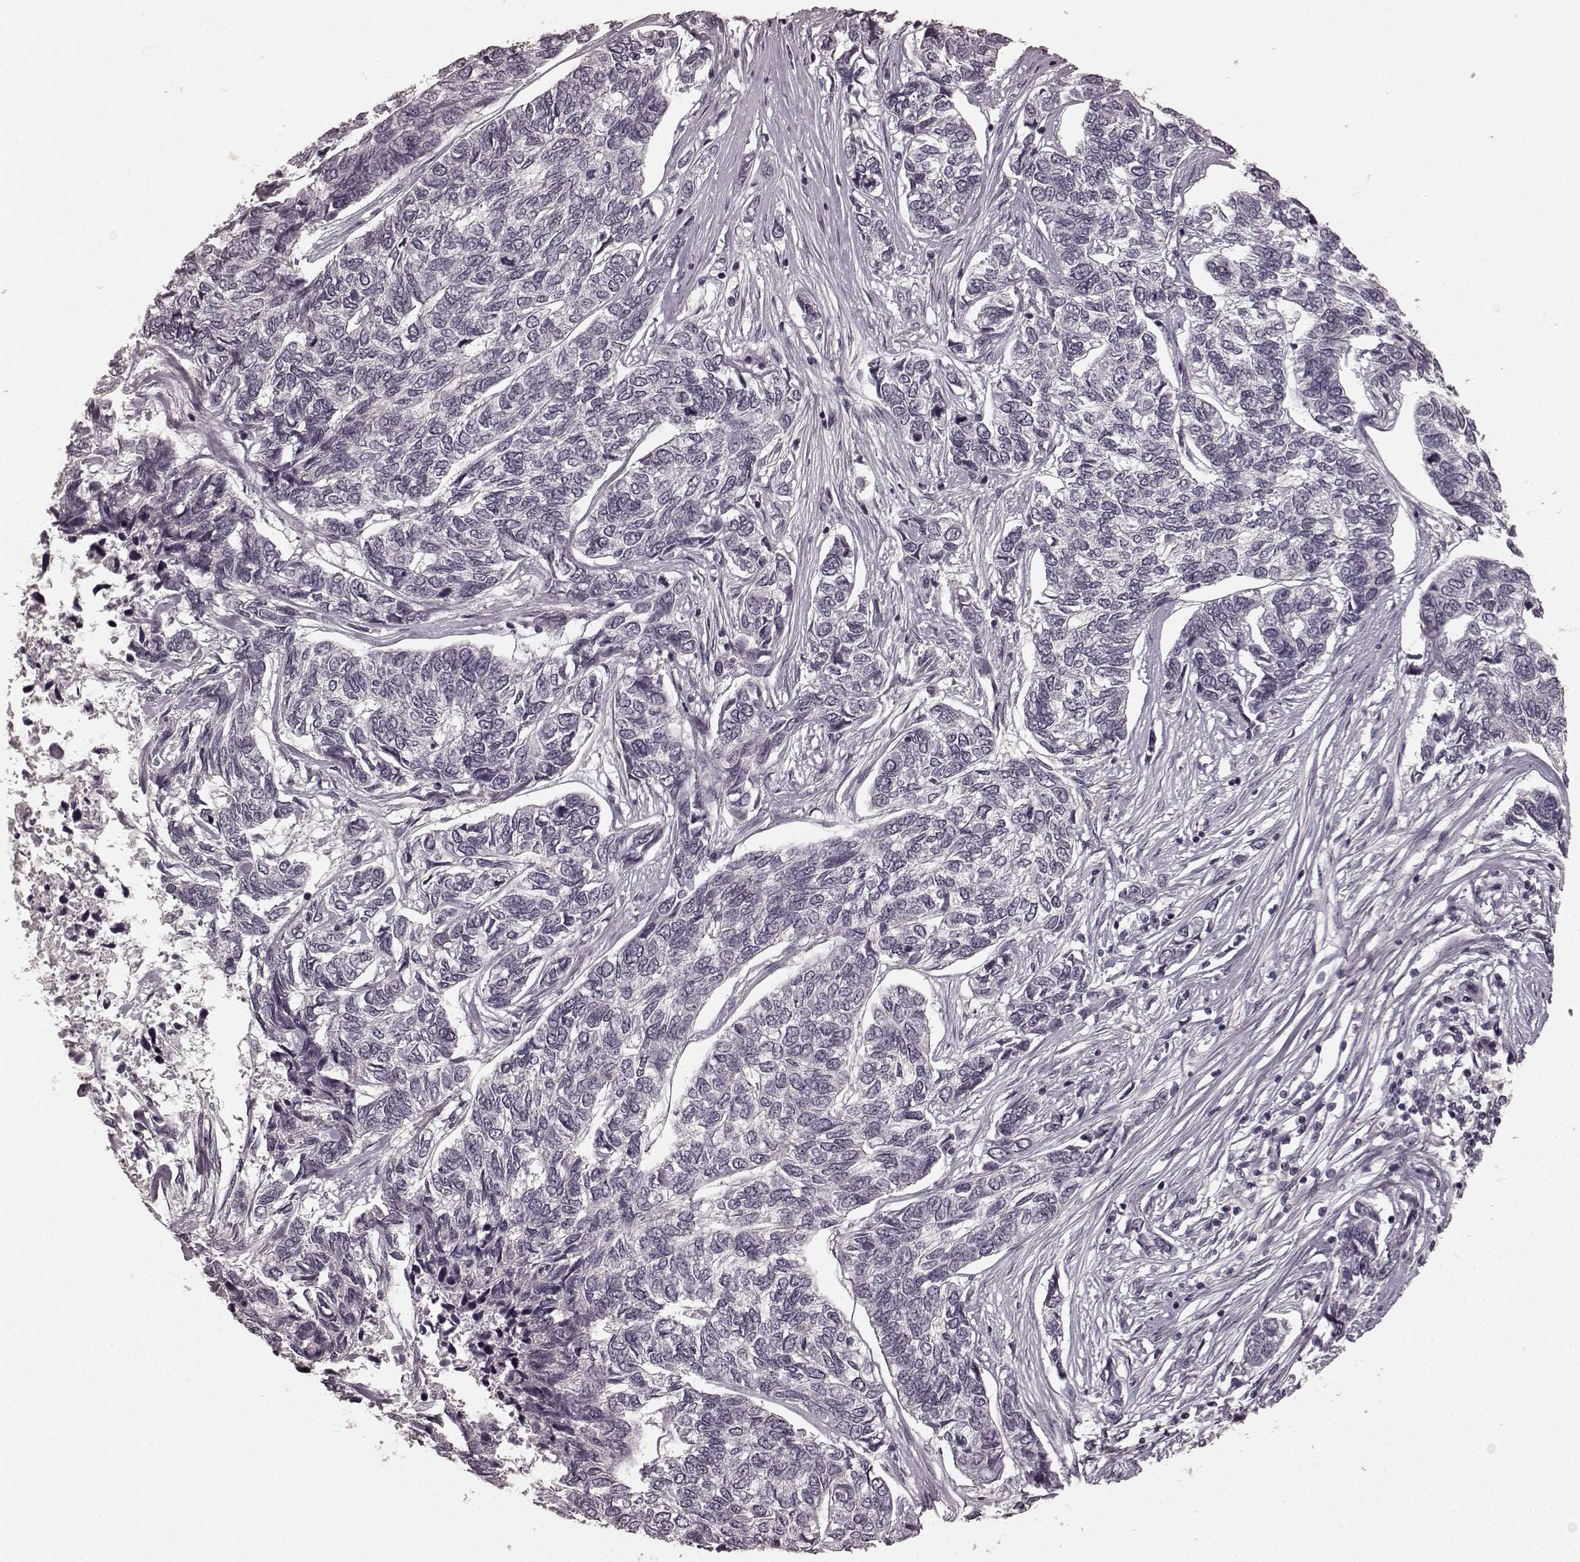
{"staining": {"intensity": "negative", "quantity": "none", "location": "none"}, "tissue": "skin cancer", "cell_type": "Tumor cells", "image_type": "cancer", "snomed": [{"axis": "morphology", "description": "Basal cell carcinoma"}, {"axis": "topography", "description": "Skin"}], "caption": "An IHC micrograph of skin basal cell carcinoma is shown. There is no staining in tumor cells of skin basal cell carcinoma.", "gene": "PRKCE", "patient": {"sex": "female", "age": 65}}